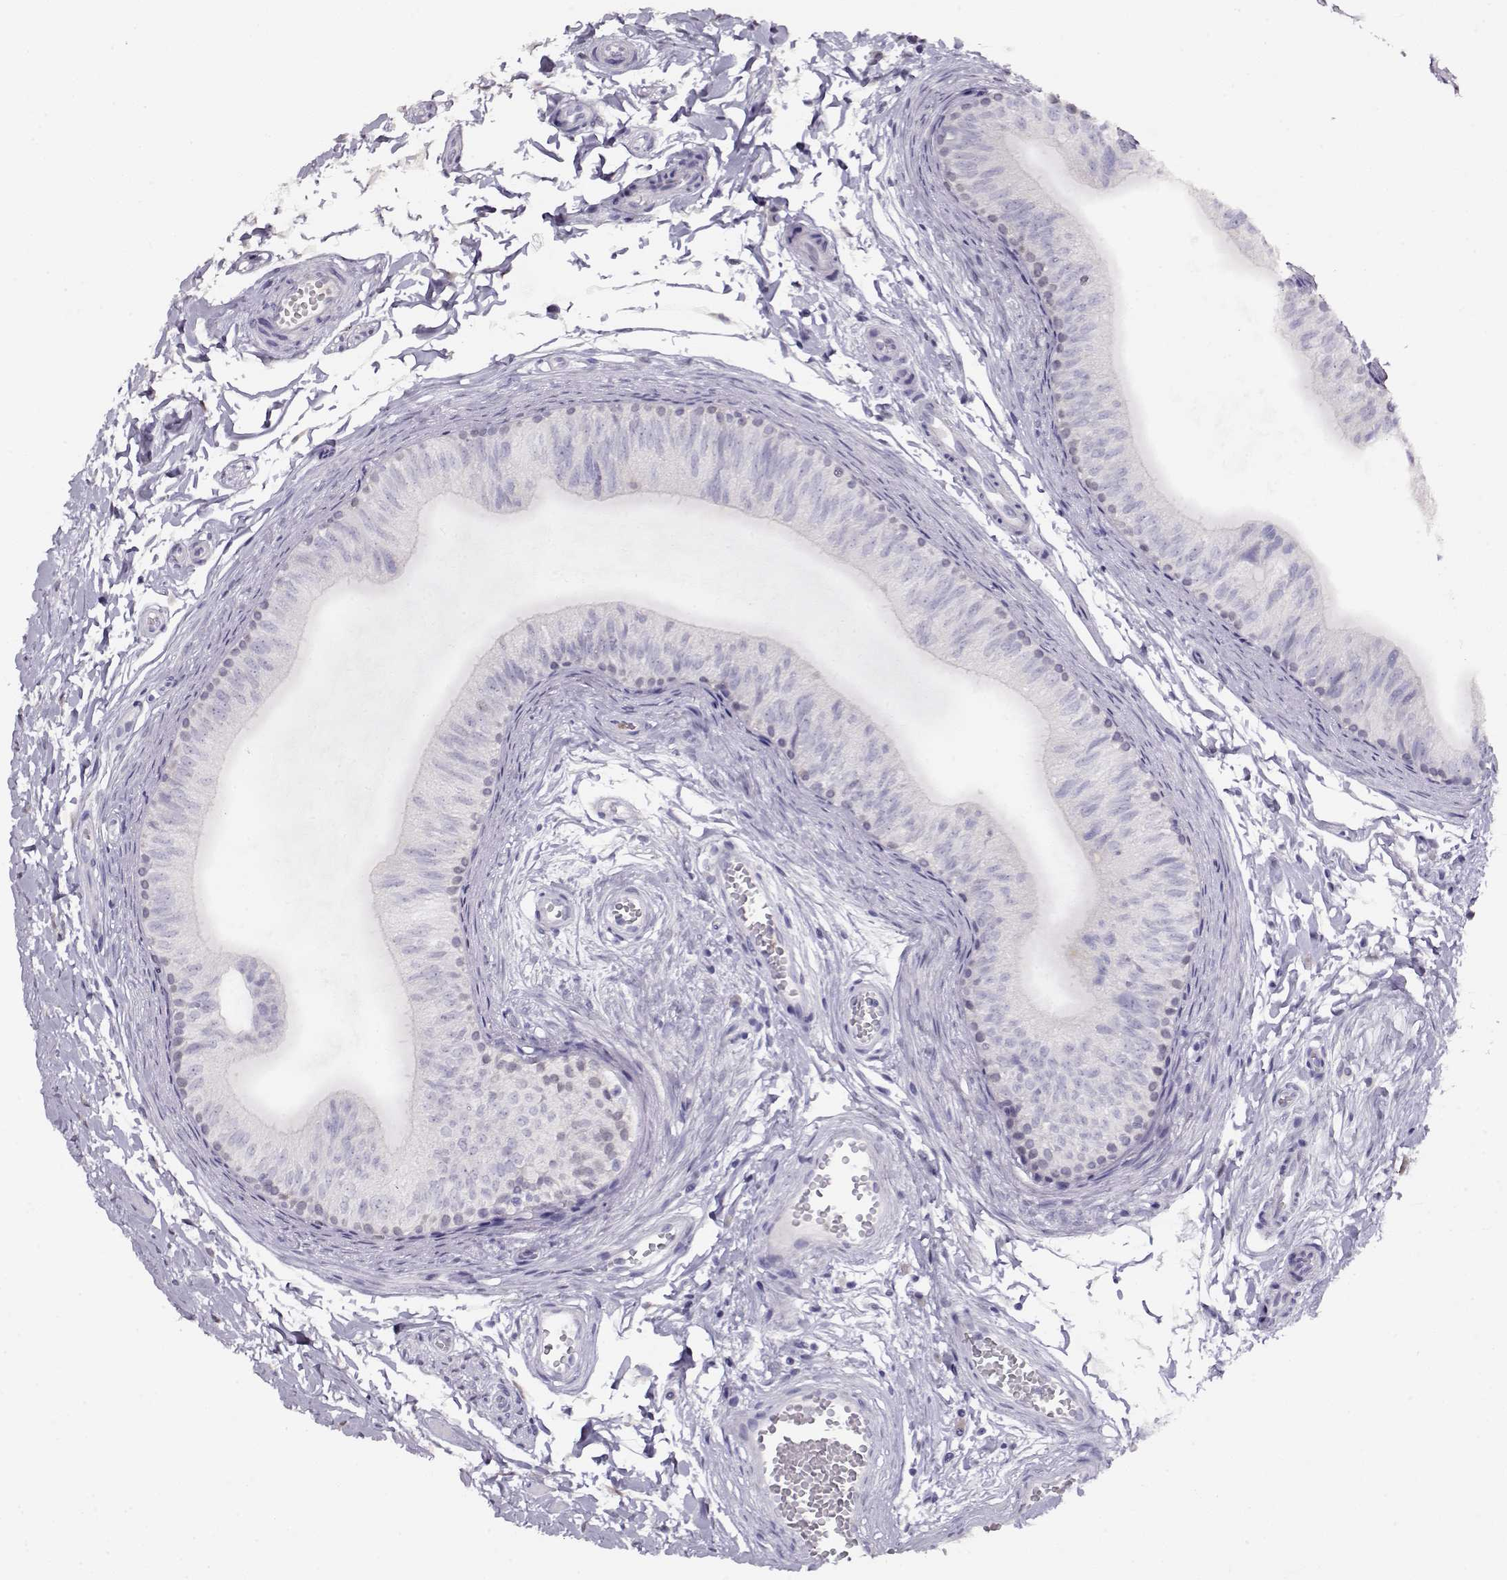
{"staining": {"intensity": "negative", "quantity": "none", "location": "none"}, "tissue": "epididymis", "cell_type": "Glandular cells", "image_type": "normal", "snomed": [{"axis": "morphology", "description": "Normal tissue, NOS"}, {"axis": "topography", "description": "Epididymis"}], "caption": "Histopathology image shows no protein expression in glandular cells of unremarkable epididymis. Nuclei are stained in blue.", "gene": "CCR8", "patient": {"sex": "male", "age": 22}}